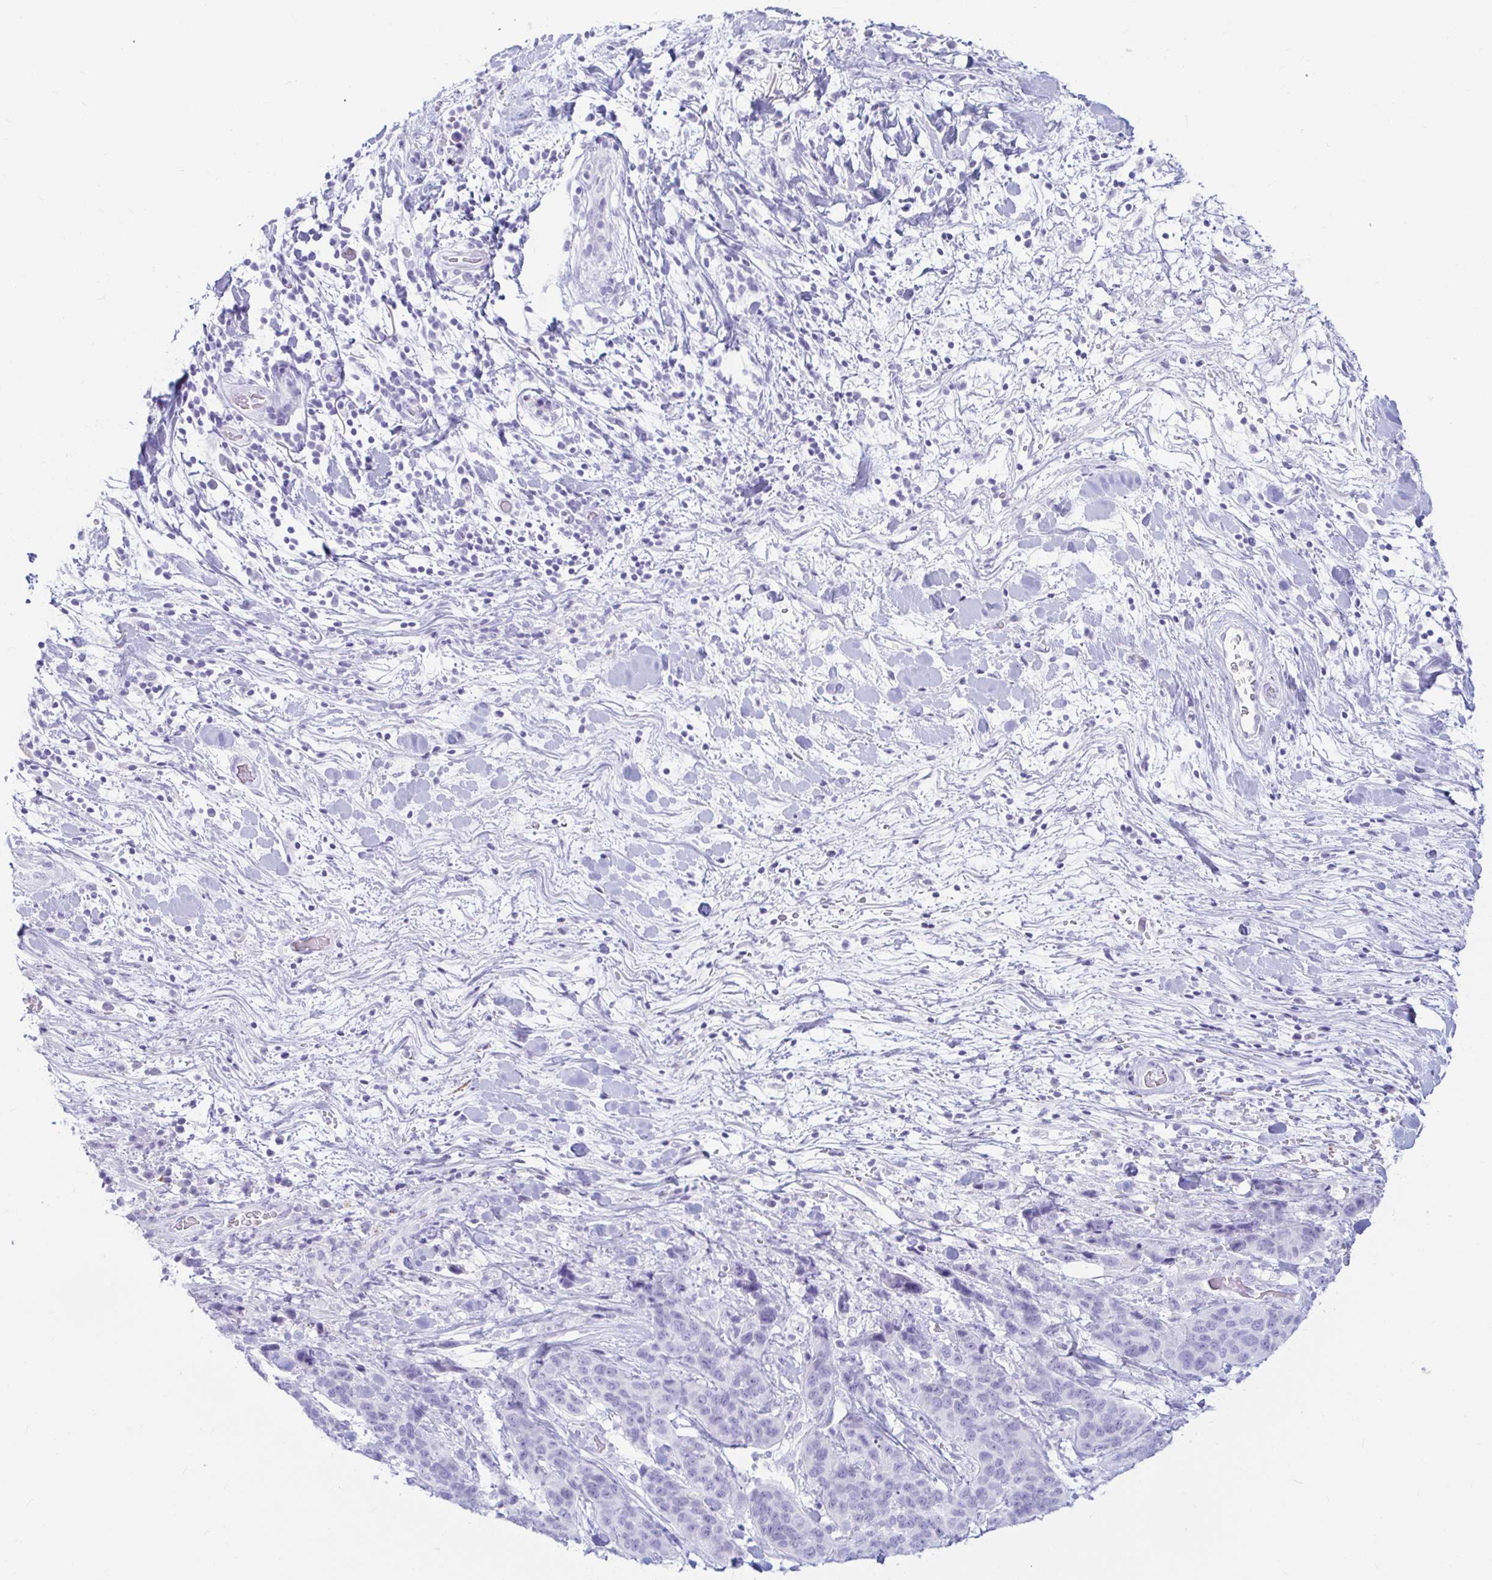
{"staining": {"intensity": "negative", "quantity": "none", "location": "none"}, "tissue": "lung cancer", "cell_type": "Tumor cells", "image_type": "cancer", "snomed": [{"axis": "morphology", "description": "Squamous cell carcinoma, NOS"}, {"axis": "topography", "description": "Lung"}], "caption": "Lung cancer stained for a protein using IHC demonstrates no positivity tumor cells.", "gene": "ERICH6", "patient": {"sex": "male", "age": 62}}